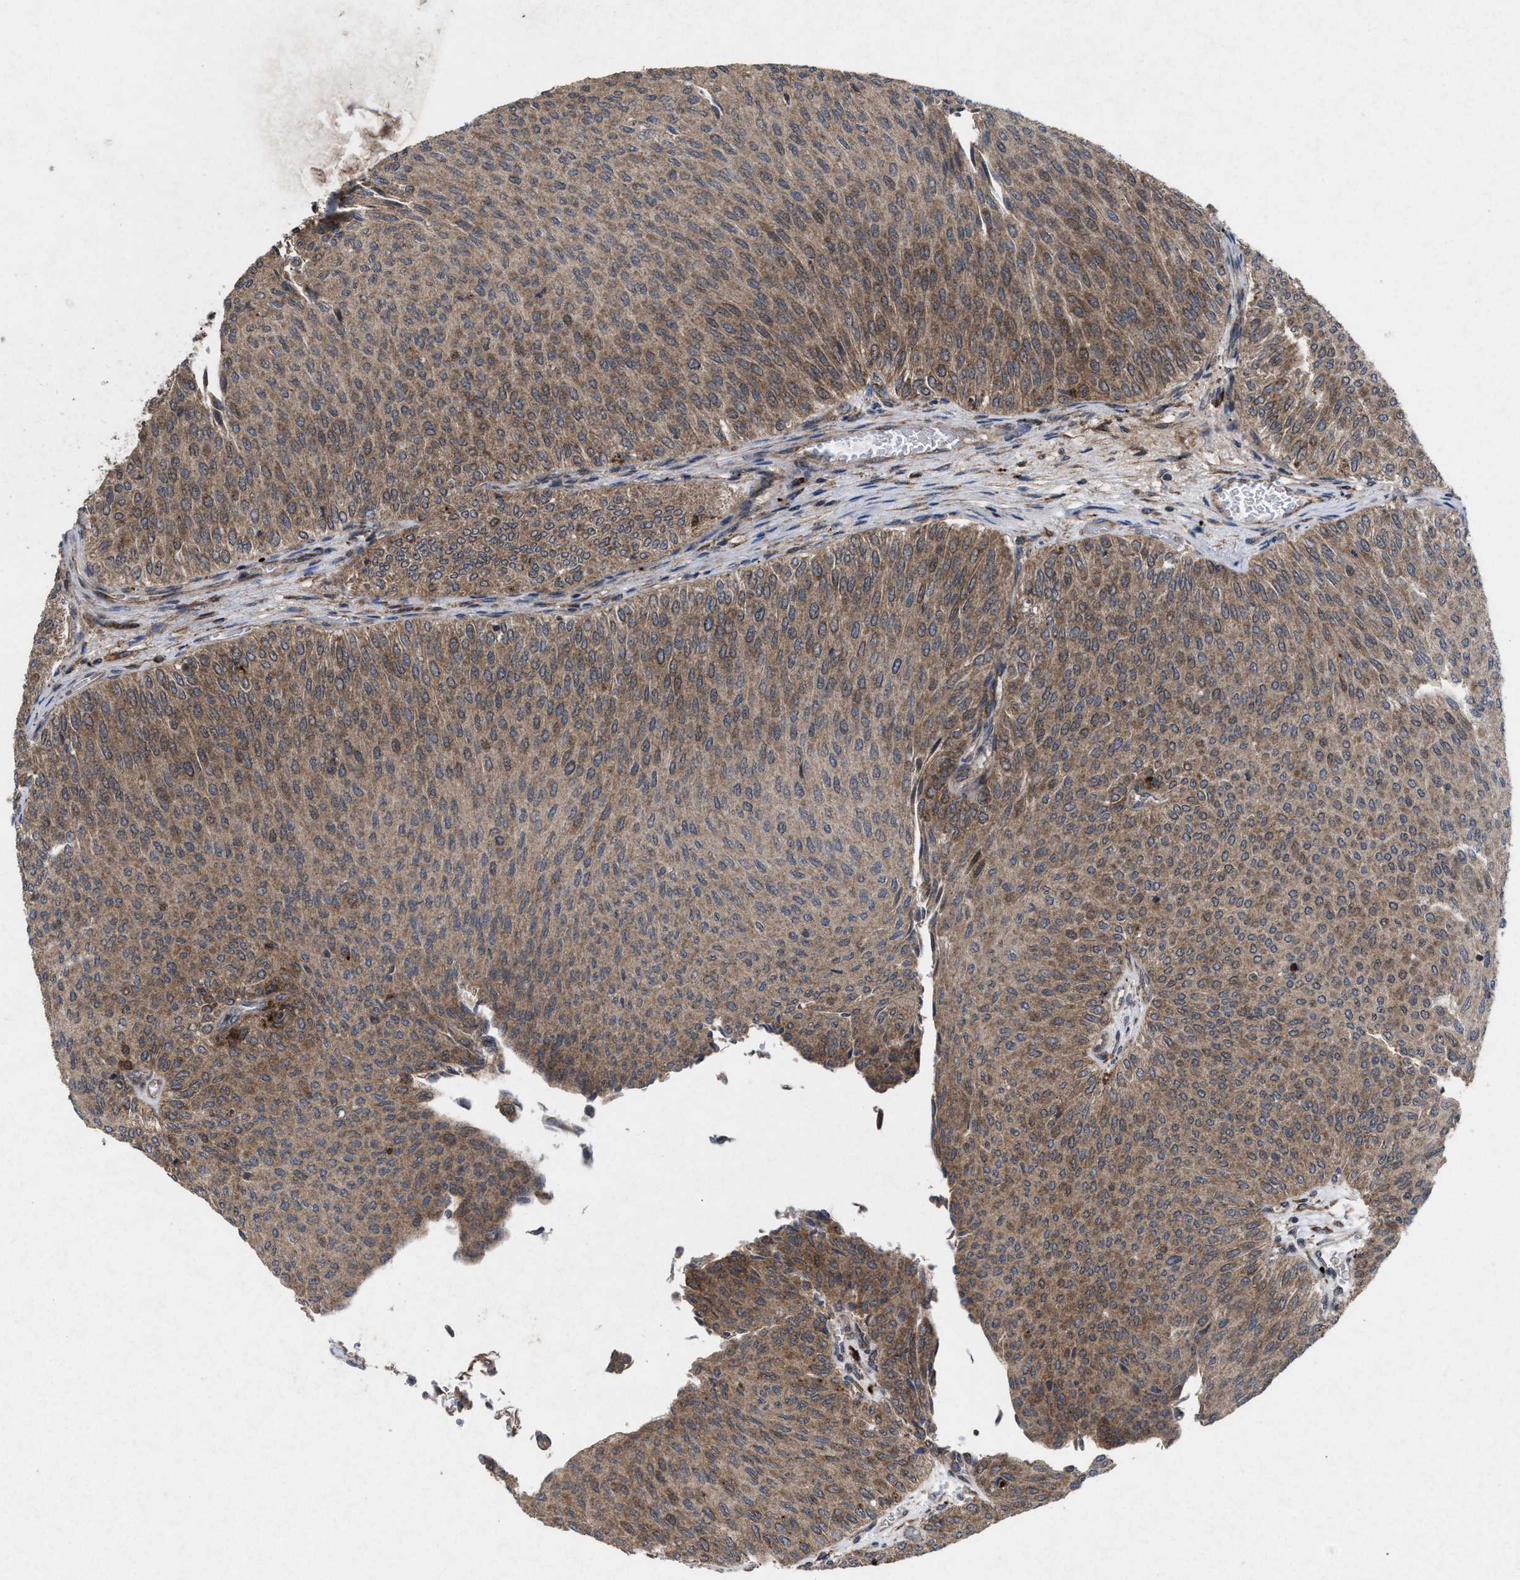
{"staining": {"intensity": "moderate", "quantity": ">75%", "location": "cytoplasmic/membranous"}, "tissue": "urothelial cancer", "cell_type": "Tumor cells", "image_type": "cancer", "snomed": [{"axis": "morphology", "description": "Urothelial carcinoma, Low grade"}, {"axis": "topography", "description": "Urinary bladder"}], "caption": "A brown stain labels moderate cytoplasmic/membranous positivity of a protein in human urothelial cancer tumor cells. The staining was performed using DAB, with brown indicating positive protein expression. Nuclei are stained blue with hematoxylin.", "gene": "MSI2", "patient": {"sex": "male", "age": 78}}